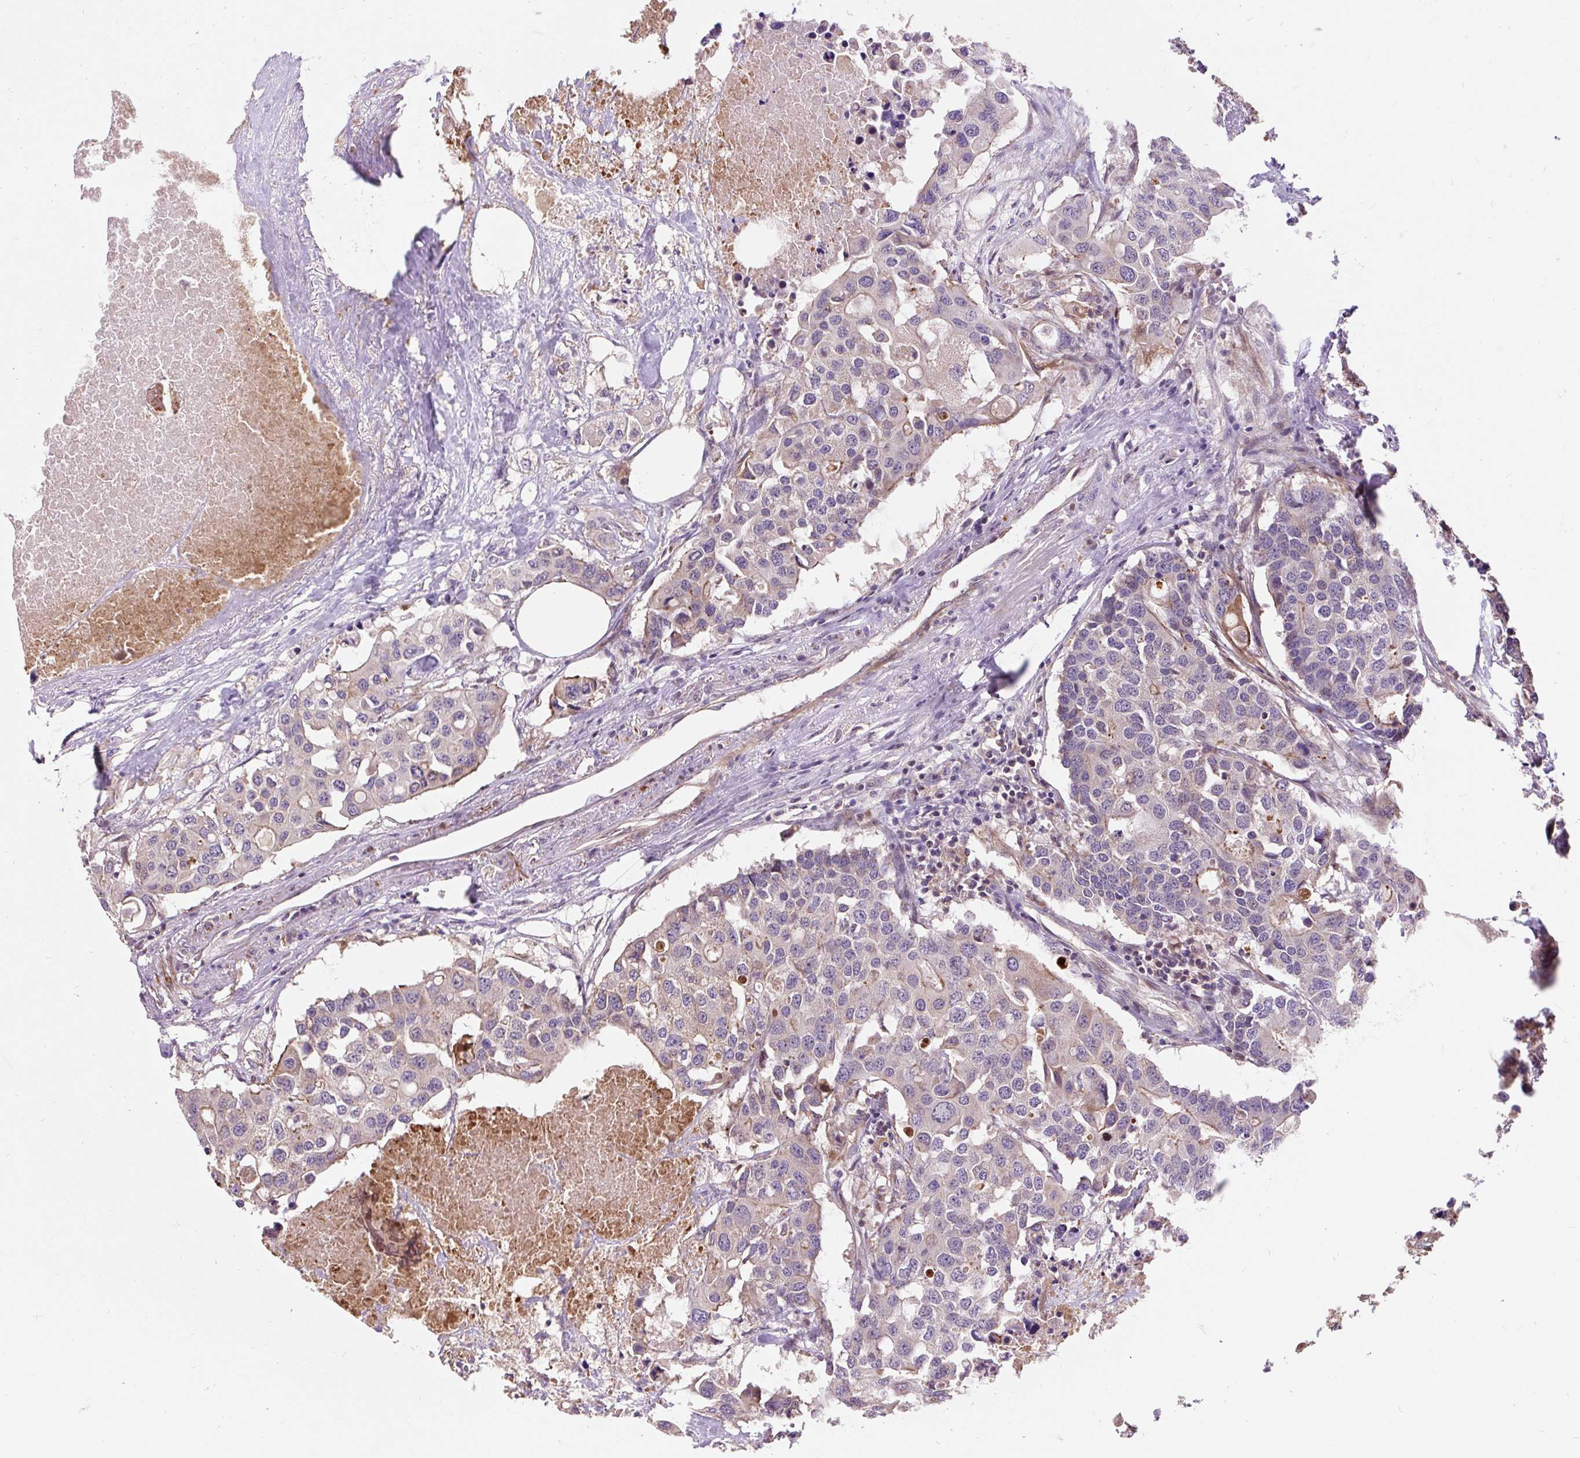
{"staining": {"intensity": "negative", "quantity": "none", "location": "none"}, "tissue": "colorectal cancer", "cell_type": "Tumor cells", "image_type": "cancer", "snomed": [{"axis": "morphology", "description": "Adenocarcinoma, NOS"}, {"axis": "topography", "description": "Colon"}], "caption": "High magnification brightfield microscopy of adenocarcinoma (colorectal) stained with DAB (3,3'-diaminobenzidine) (brown) and counterstained with hematoxylin (blue): tumor cells show no significant positivity.", "gene": "PRIMPOL", "patient": {"sex": "male", "age": 77}}